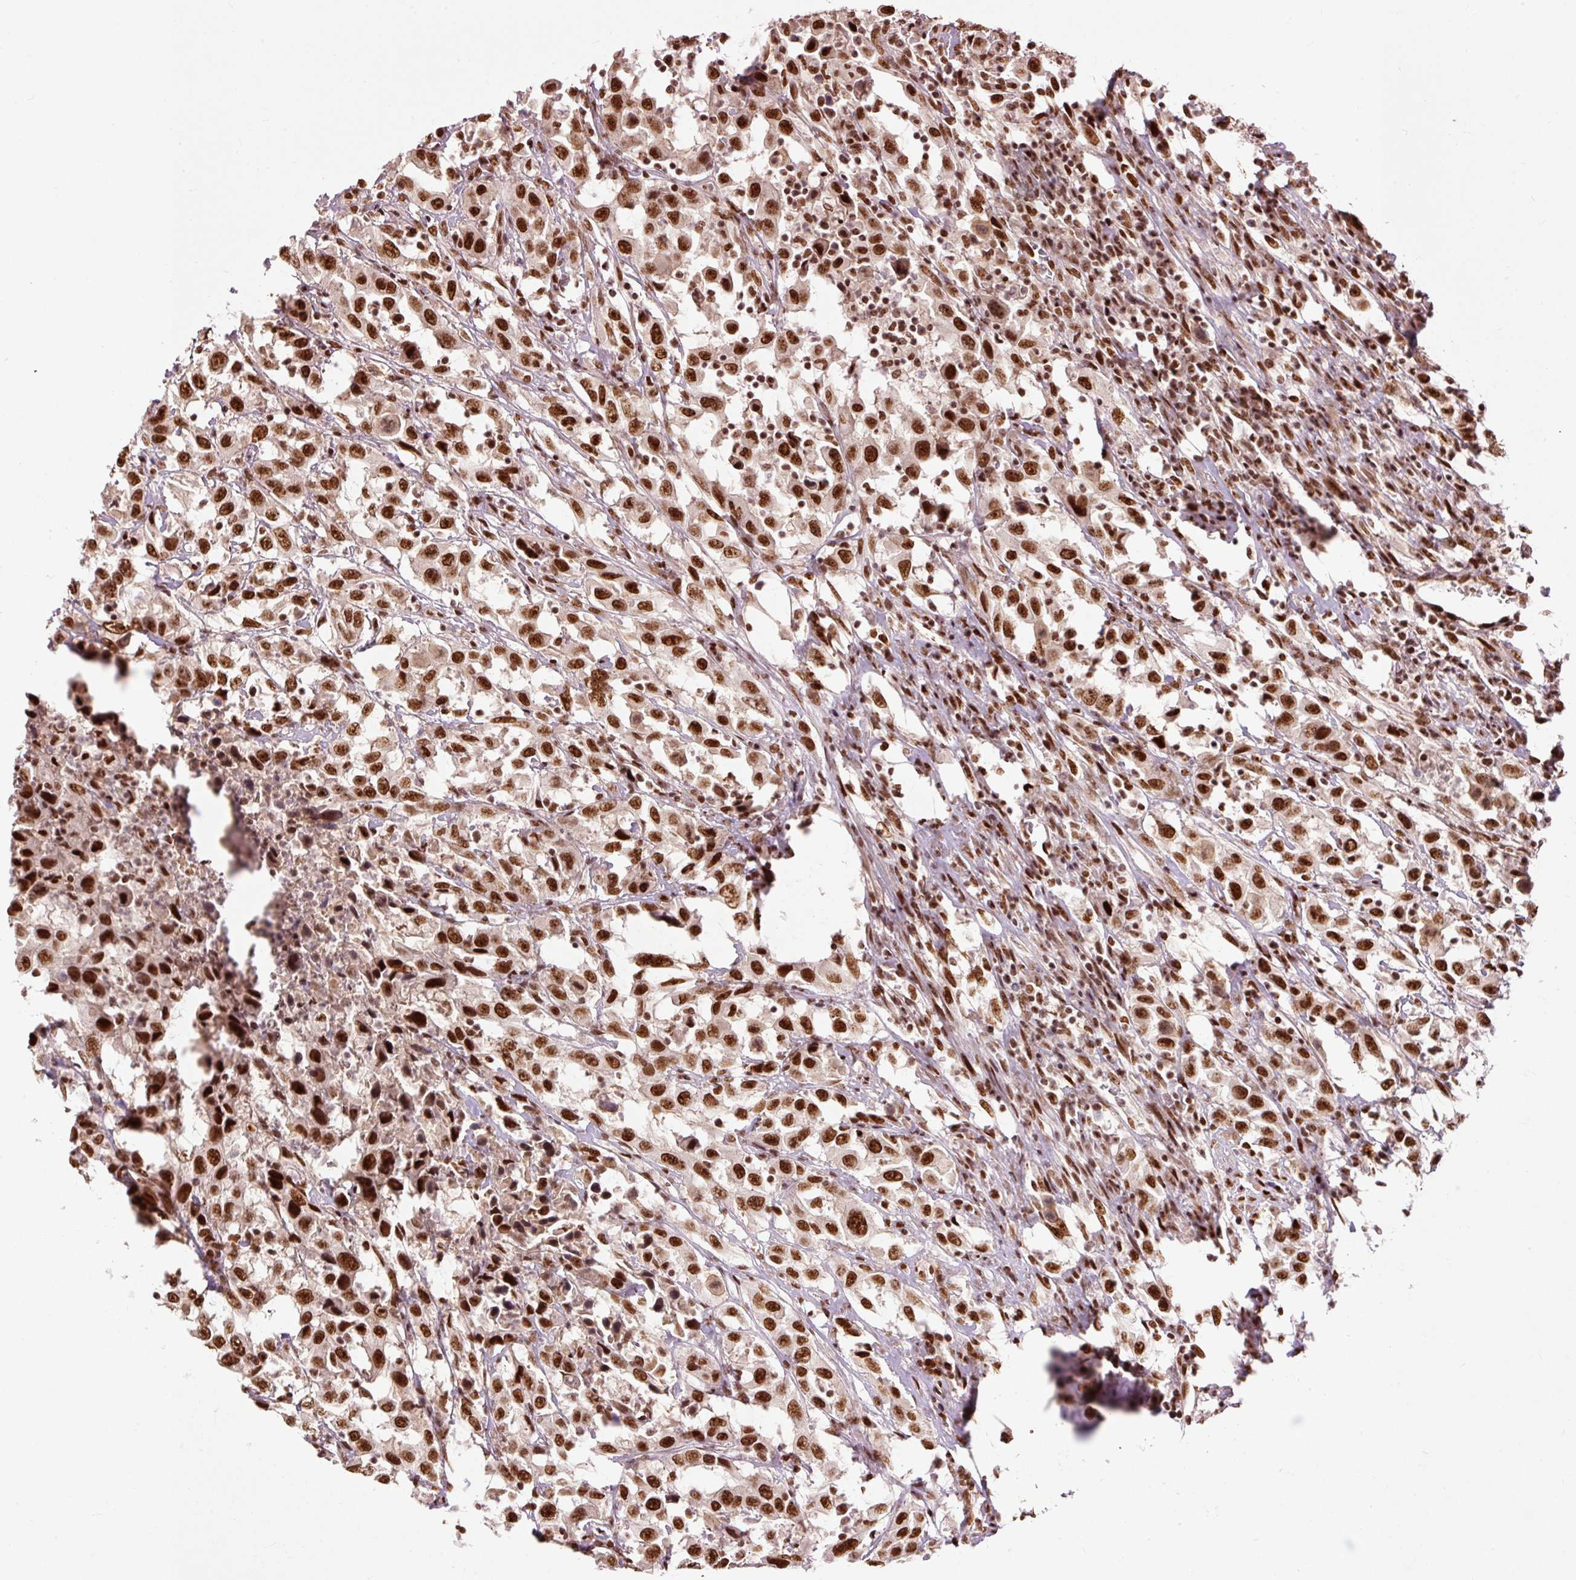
{"staining": {"intensity": "strong", "quantity": ">75%", "location": "nuclear"}, "tissue": "urothelial cancer", "cell_type": "Tumor cells", "image_type": "cancer", "snomed": [{"axis": "morphology", "description": "Urothelial carcinoma, High grade"}, {"axis": "topography", "description": "Urinary bladder"}], "caption": "Urothelial carcinoma (high-grade) stained with immunohistochemistry (IHC) exhibits strong nuclear staining in about >75% of tumor cells. The staining was performed using DAB to visualize the protein expression in brown, while the nuclei were stained in blue with hematoxylin (Magnification: 20x).", "gene": "ZBTB44", "patient": {"sex": "male", "age": 61}}